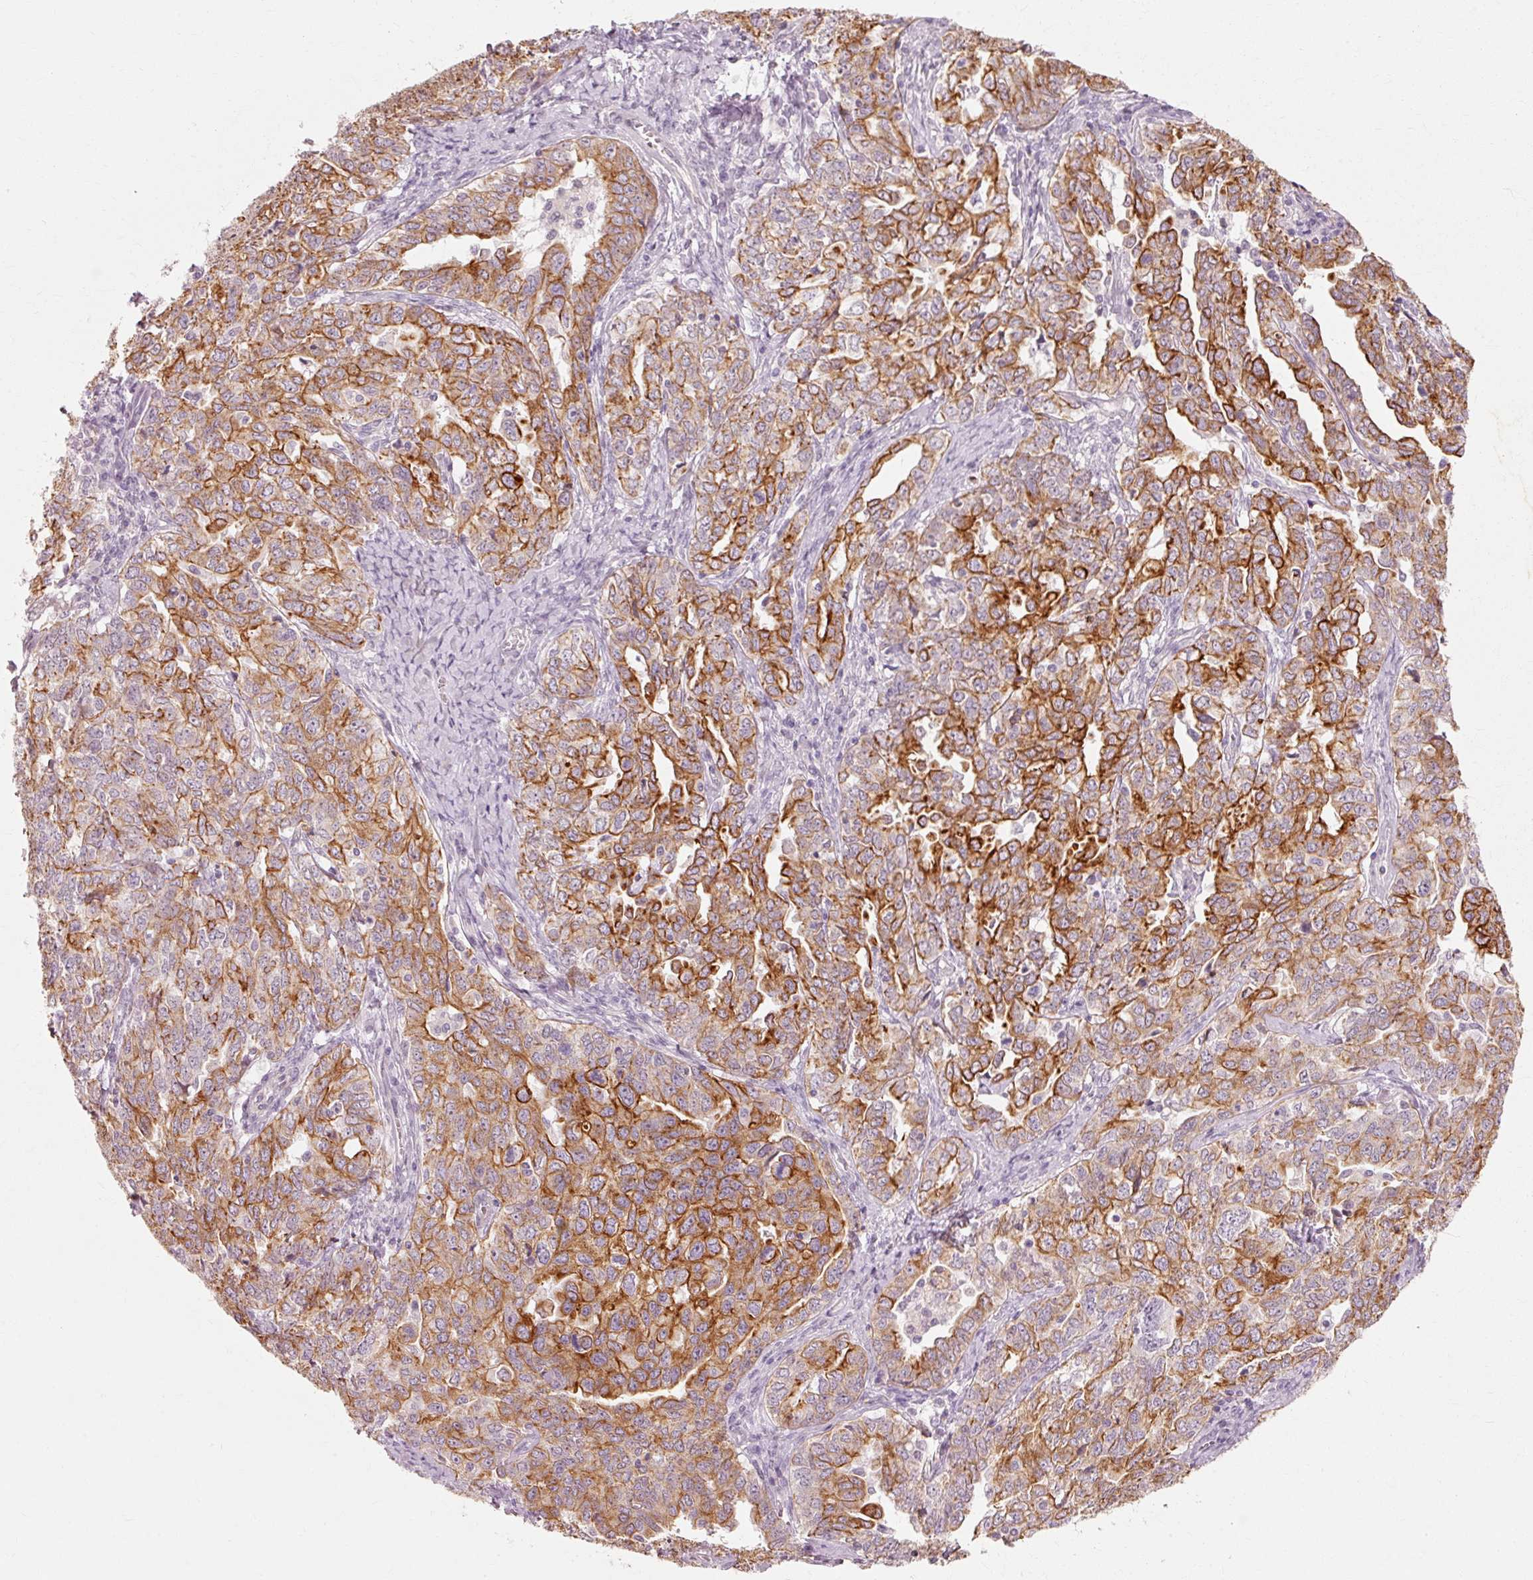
{"staining": {"intensity": "strong", "quantity": ">75%", "location": "cytoplasmic/membranous"}, "tissue": "ovarian cancer", "cell_type": "Tumor cells", "image_type": "cancer", "snomed": [{"axis": "morphology", "description": "Carcinoma, endometroid"}, {"axis": "topography", "description": "Ovary"}], "caption": "About >75% of tumor cells in ovarian cancer (endometroid carcinoma) demonstrate strong cytoplasmic/membranous protein expression as visualized by brown immunohistochemical staining.", "gene": "TRIM73", "patient": {"sex": "female", "age": 62}}